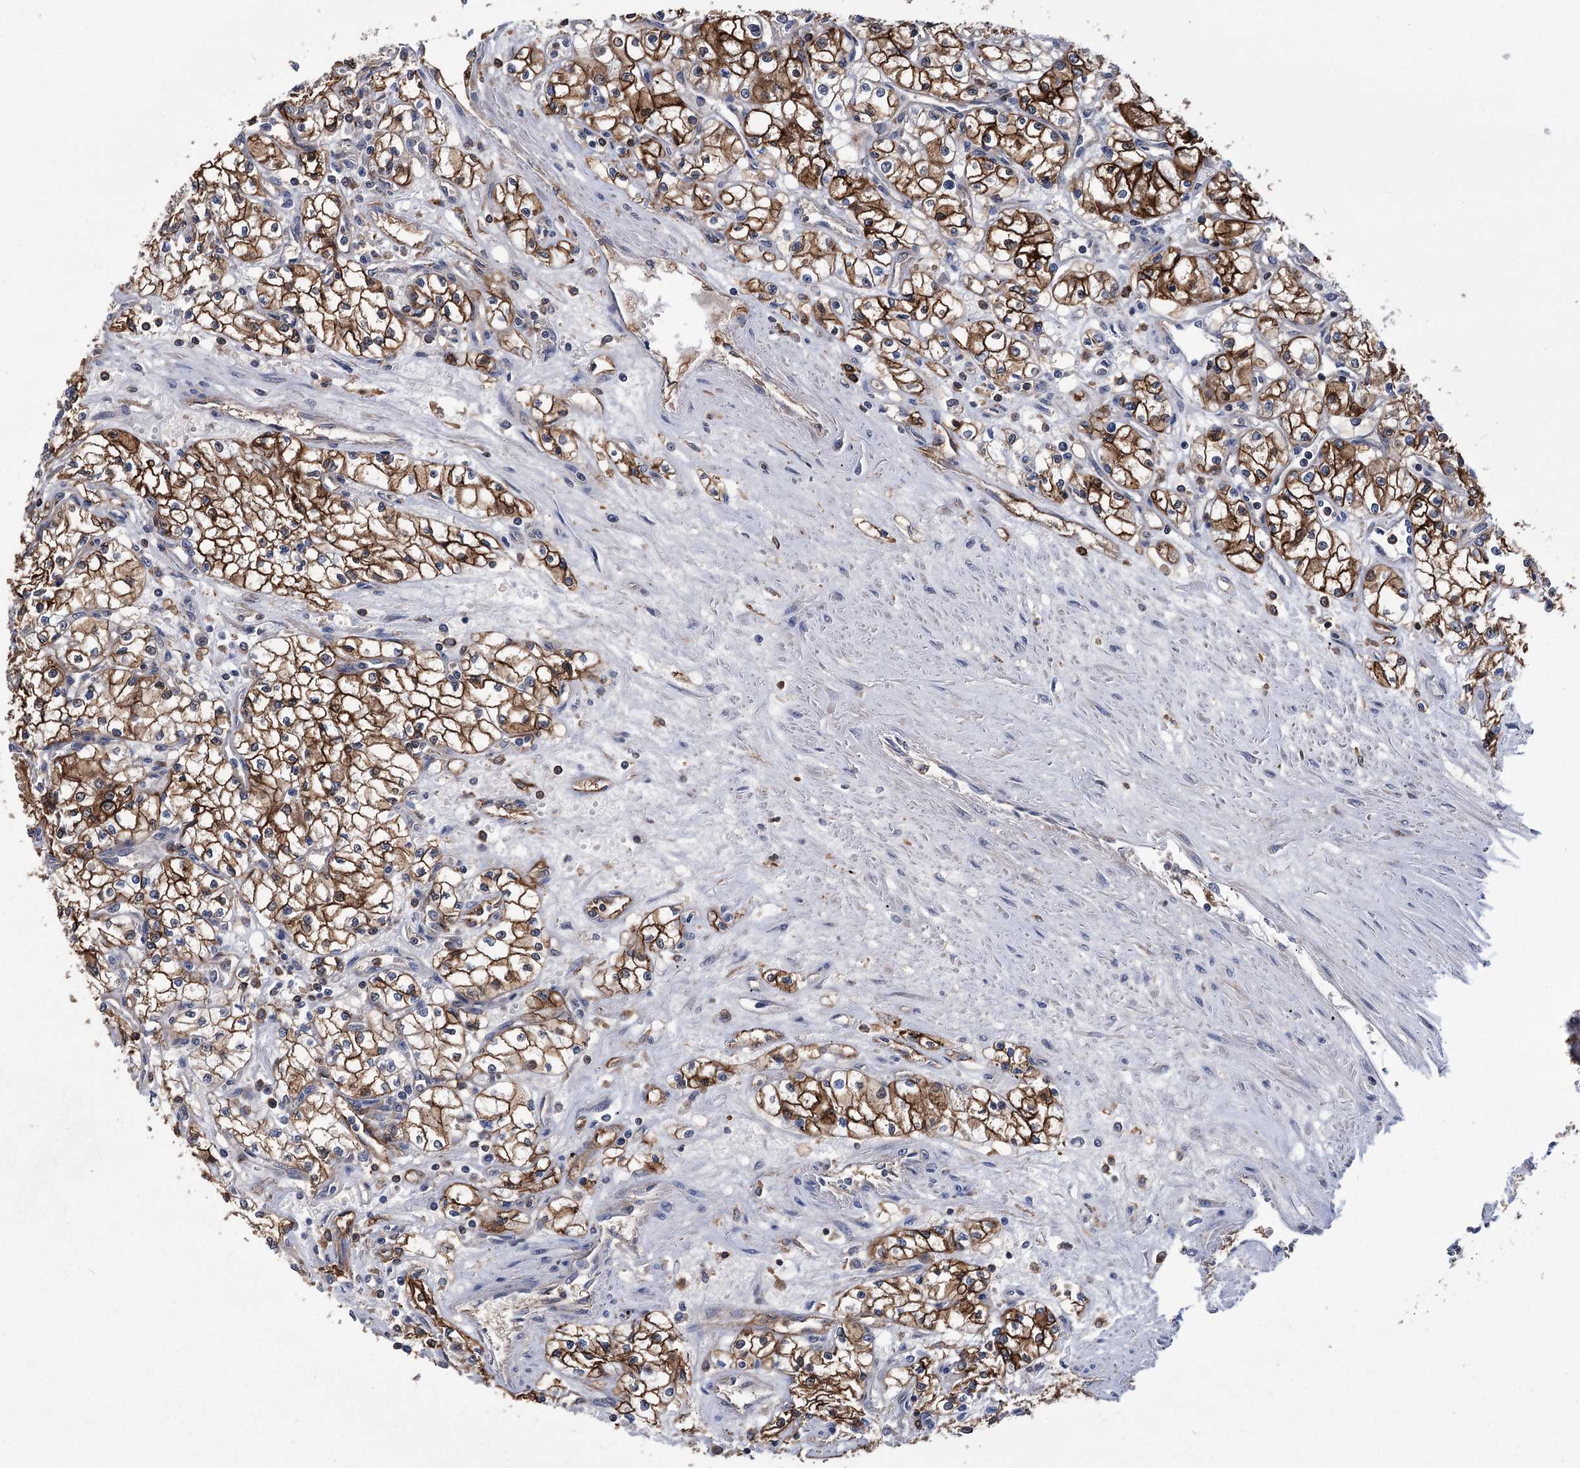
{"staining": {"intensity": "strong", "quantity": ">75%", "location": "cytoplasmic/membranous"}, "tissue": "renal cancer", "cell_type": "Tumor cells", "image_type": "cancer", "snomed": [{"axis": "morphology", "description": "Adenocarcinoma, NOS"}, {"axis": "topography", "description": "Kidney"}], "caption": "This micrograph shows immunohistochemistry (IHC) staining of renal adenocarcinoma, with high strong cytoplasmic/membranous staining in about >75% of tumor cells.", "gene": "DPP3", "patient": {"sex": "male", "age": 59}}